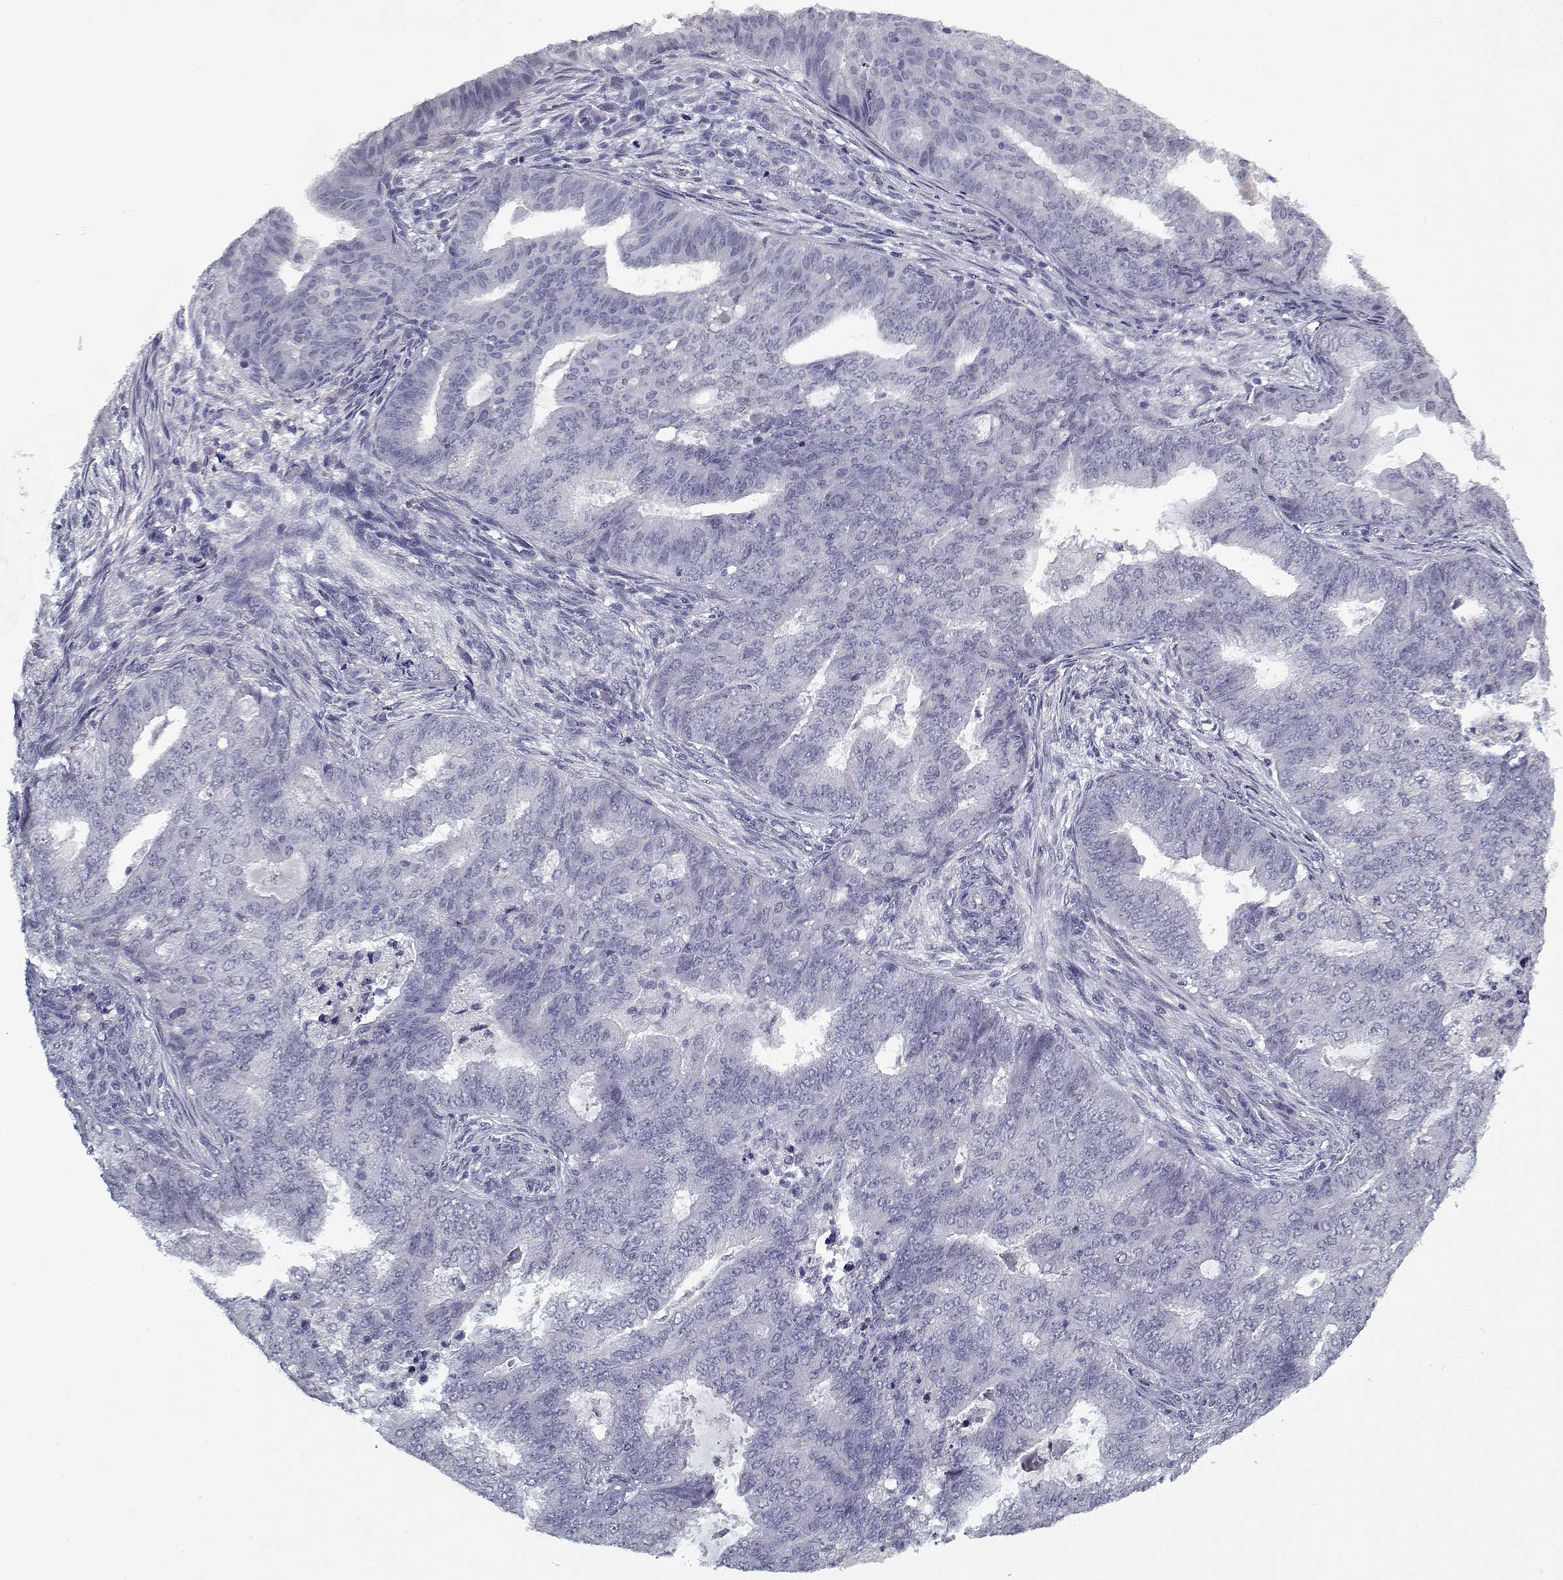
{"staining": {"intensity": "negative", "quantity": "none", "location": "none"}, "tissue": "endometrial cancer", "cell_type": "Tumor cells", "image_type": "cancer", "snomed": [{"axis": "morphology", "description": "Adenocarcinoma, NOS"}, {"axis": "topography", "description": "Endometrium"}], "caption": "Human endometrial adenocarcinoma stained for a protein using immunohistochemistry (IHC) exhibits no positivity in tumor cells.", "gene": "RNF32", "patient": {"sex": "female", "age": 62}}